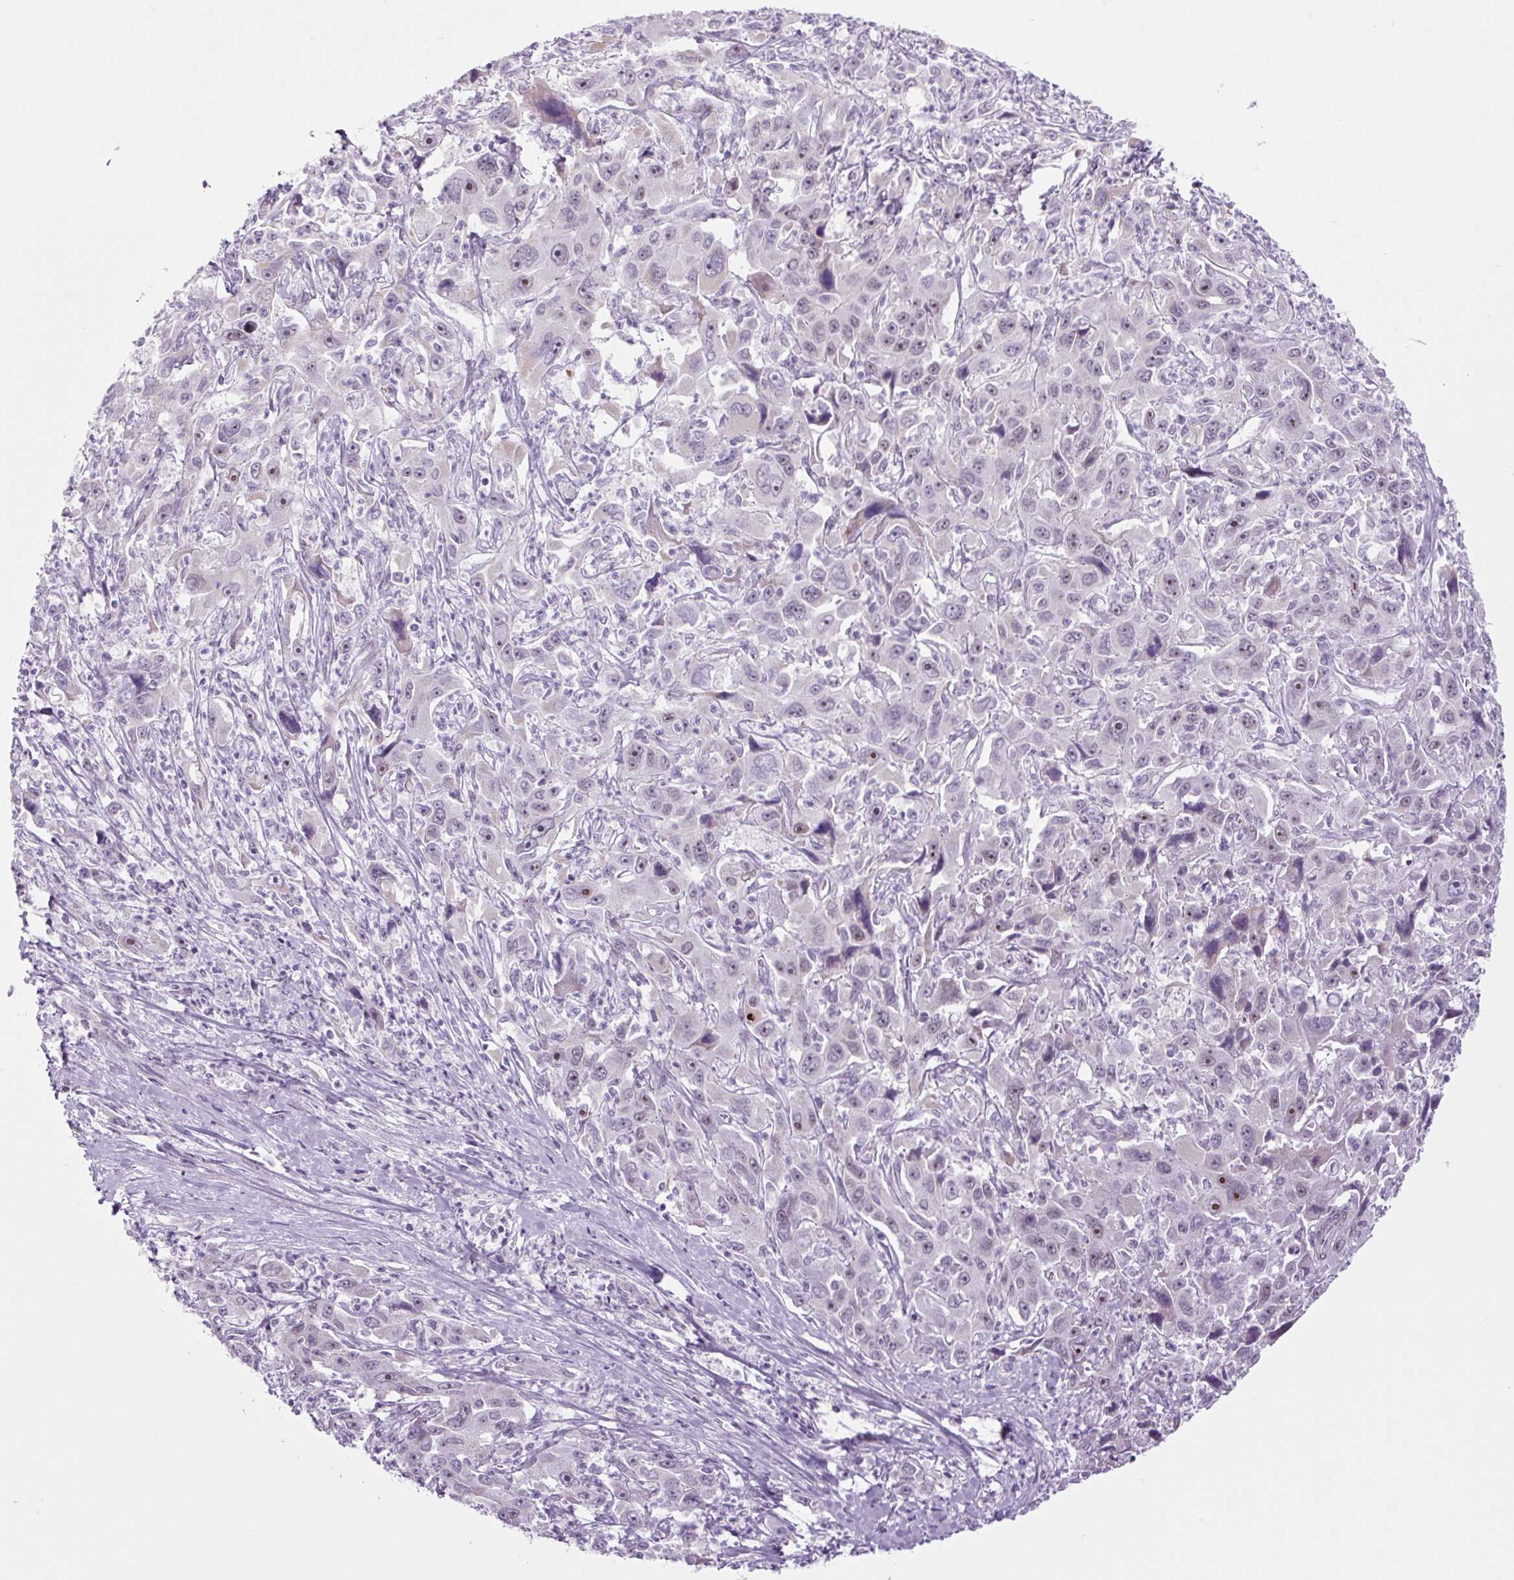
{"staining": {"intensity": "moderate", "quantity": "<25%", "location": "nuclear"}, "tissue": "liver cancer", "cell_type": "Tumor cells", "image_type": "cancer", "snomed": [{"axis": "morphology", "description": "Carcinoma, Hepatocellular, NOS"}, {"axis": "topography", "description": "Liver"}], "caption": "Brown immunohistochemical staining in hepatocellular carcinoma (liver) shows moderate nuclear expression in about <25% of tumor cells. The protein is shown in brown color, while the nuclei are stained blue.", "gene": "RRS1", "patient": {"sex": "male", "age": 63}}